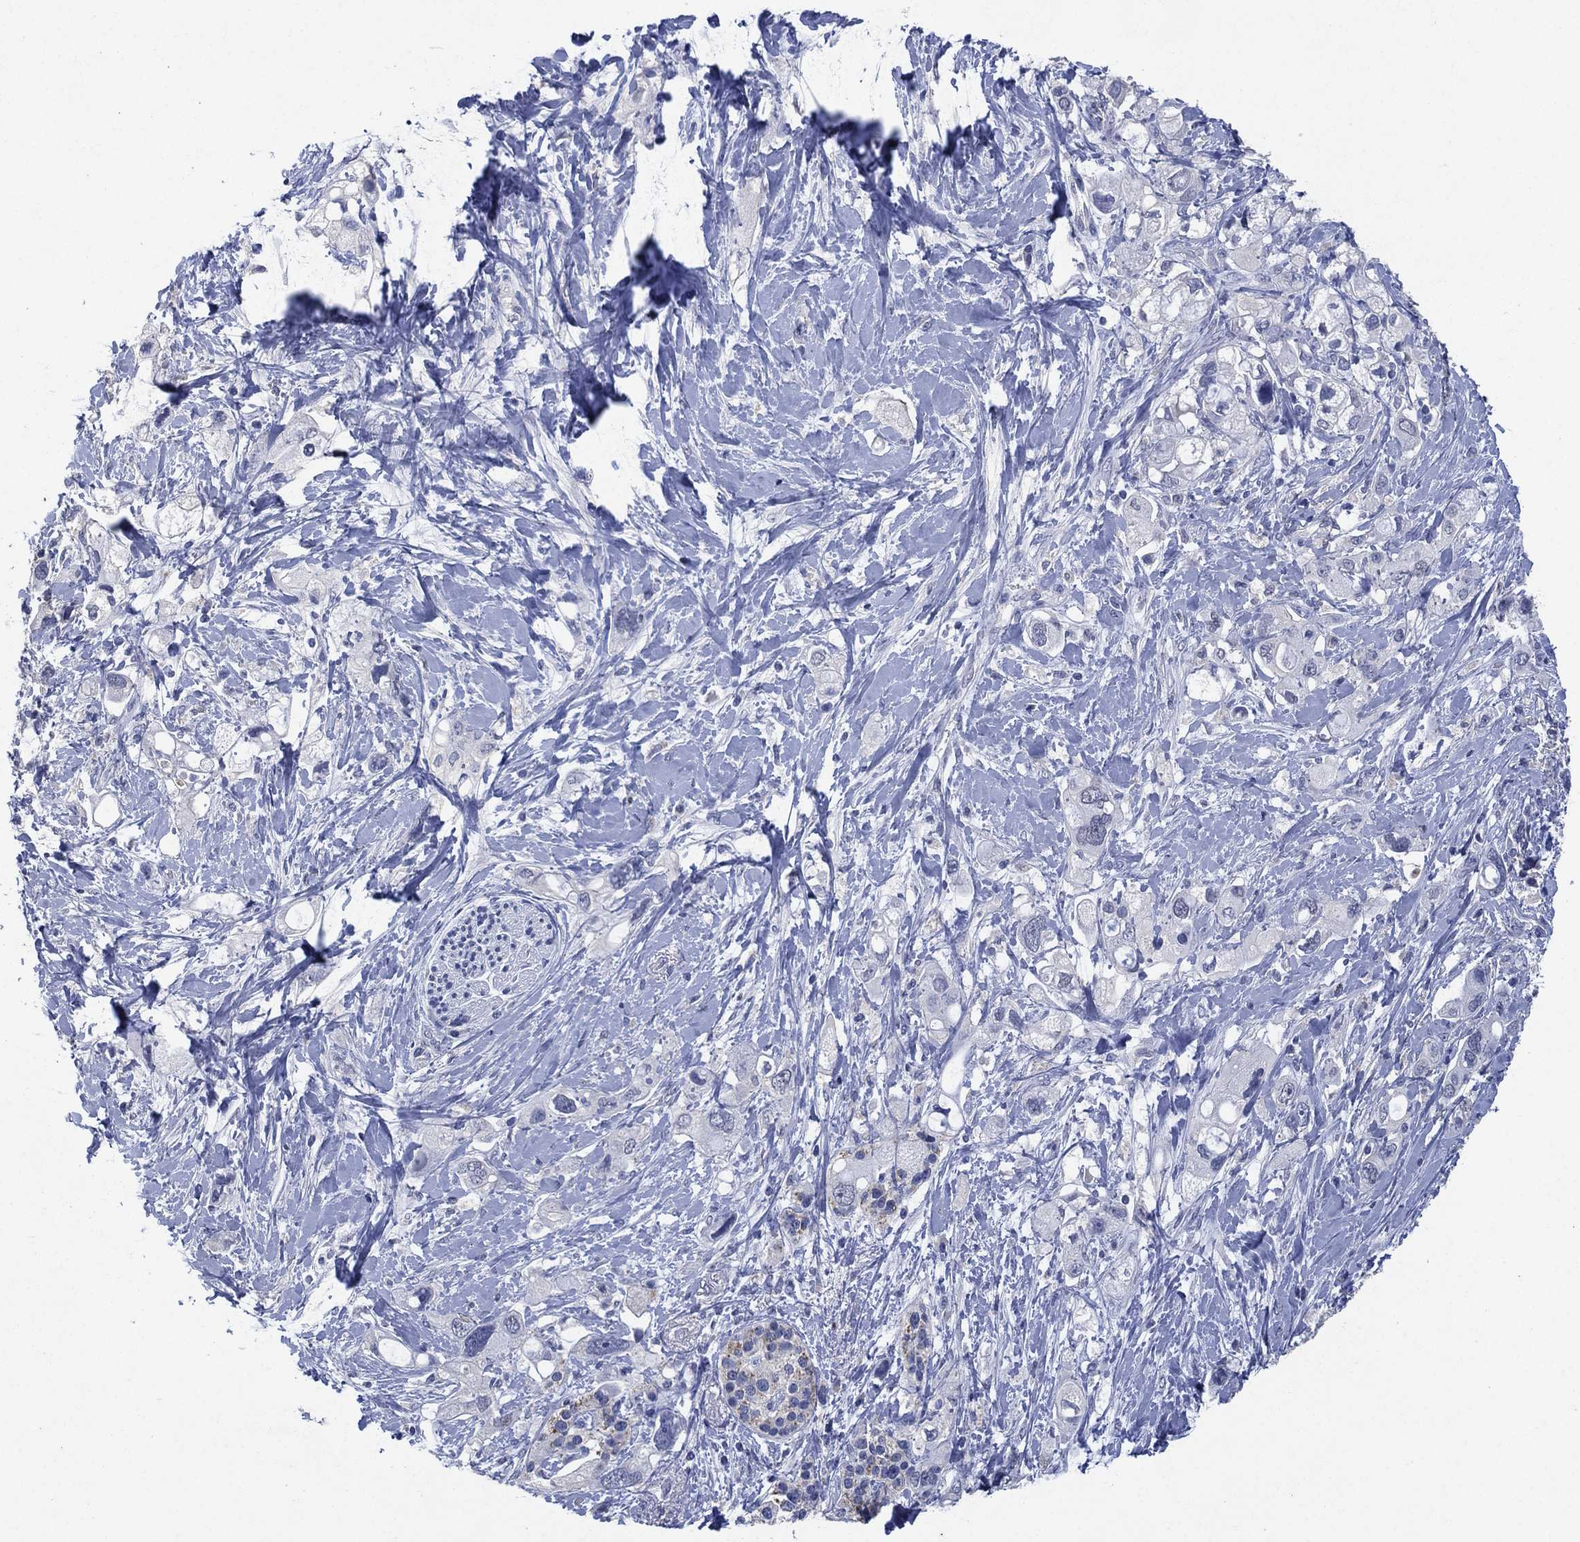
{"staining": {"intensity": "negative", "quantity": "none", "location": "none"}, "tissue": "pancreatic cancer", "cell_type": "Tumor cells", "image_type": "cancer", "snomed": [{"axis": "morphology", "description": "Adenocarcinoma, NOS"}, {"axis": "topography", "description": "Pancreas"}], "caption": "The immunohistochemistry (IHC) image has no significant staining in tumor cells of pancreatic cancer (adenocarcinoma) tissue. (Immunohistochemistry, brightfield microscopy, high magnification).", "gene": "FSCN2", "patient": {"sex": "female", "age": 56}}